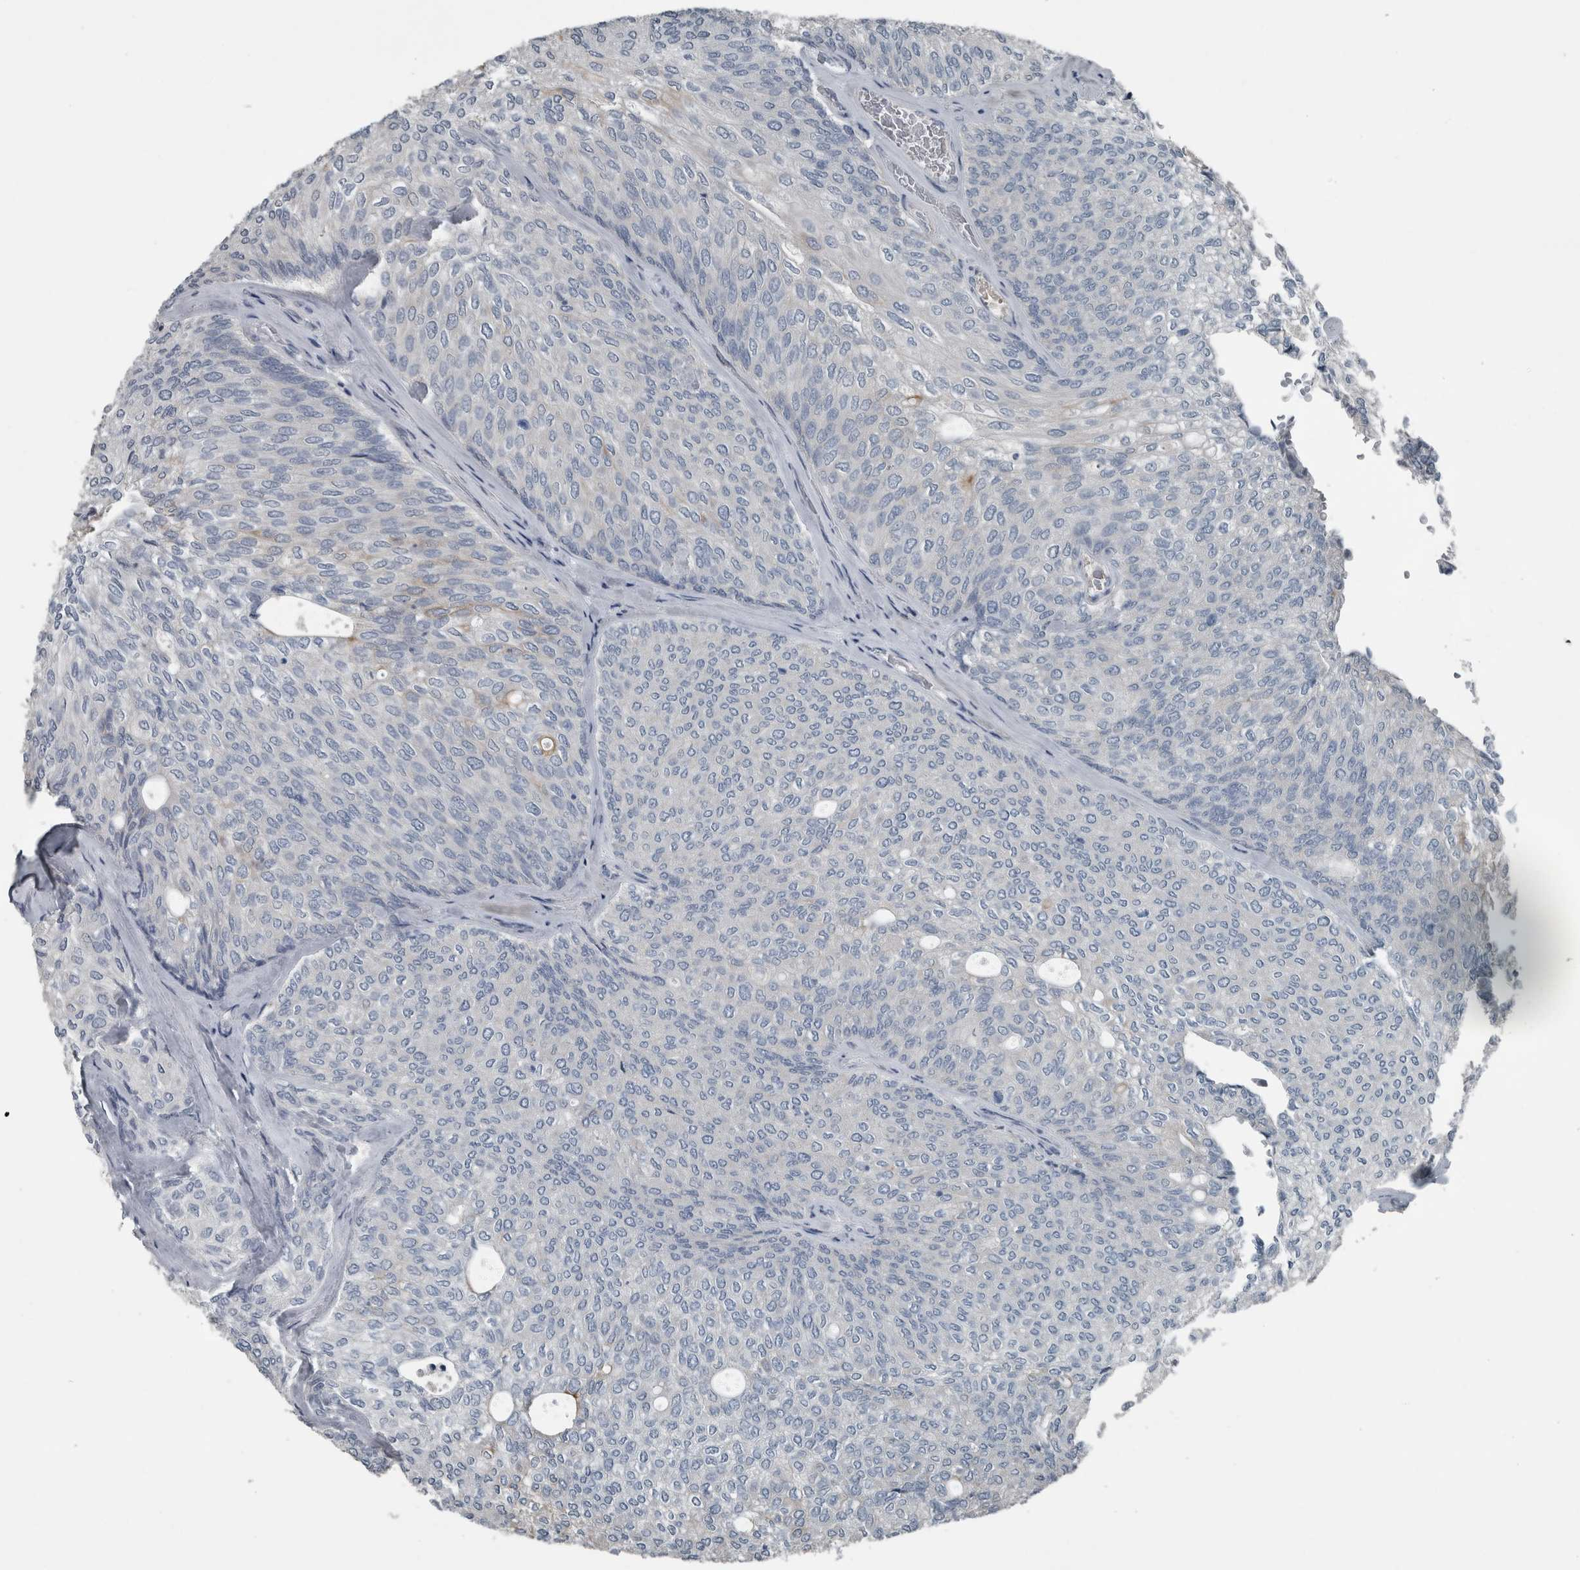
{"staining": {"intensity": "moderate", "quantity": "<25%", "location": "cytoplasmic/membranous"}, "tissue": "urothelial cancer", "cell_type": "Tumor cells", "image_type": "cancer", "snomed": [{"axis": "morphology", "description": "Urothelial carcinoma, Low grade"}, {"axis": "topography", "description": "Urinary bladder"}], "caption": "Immunohistochemical staining of low-grade urothelial carcinoma demonstrates low levels of moderate cytoplasmic/membranous expression in approximately <25% of tumor cells.", "gene": "KRT20", "patient": {"sex": "female", "age": 79}}